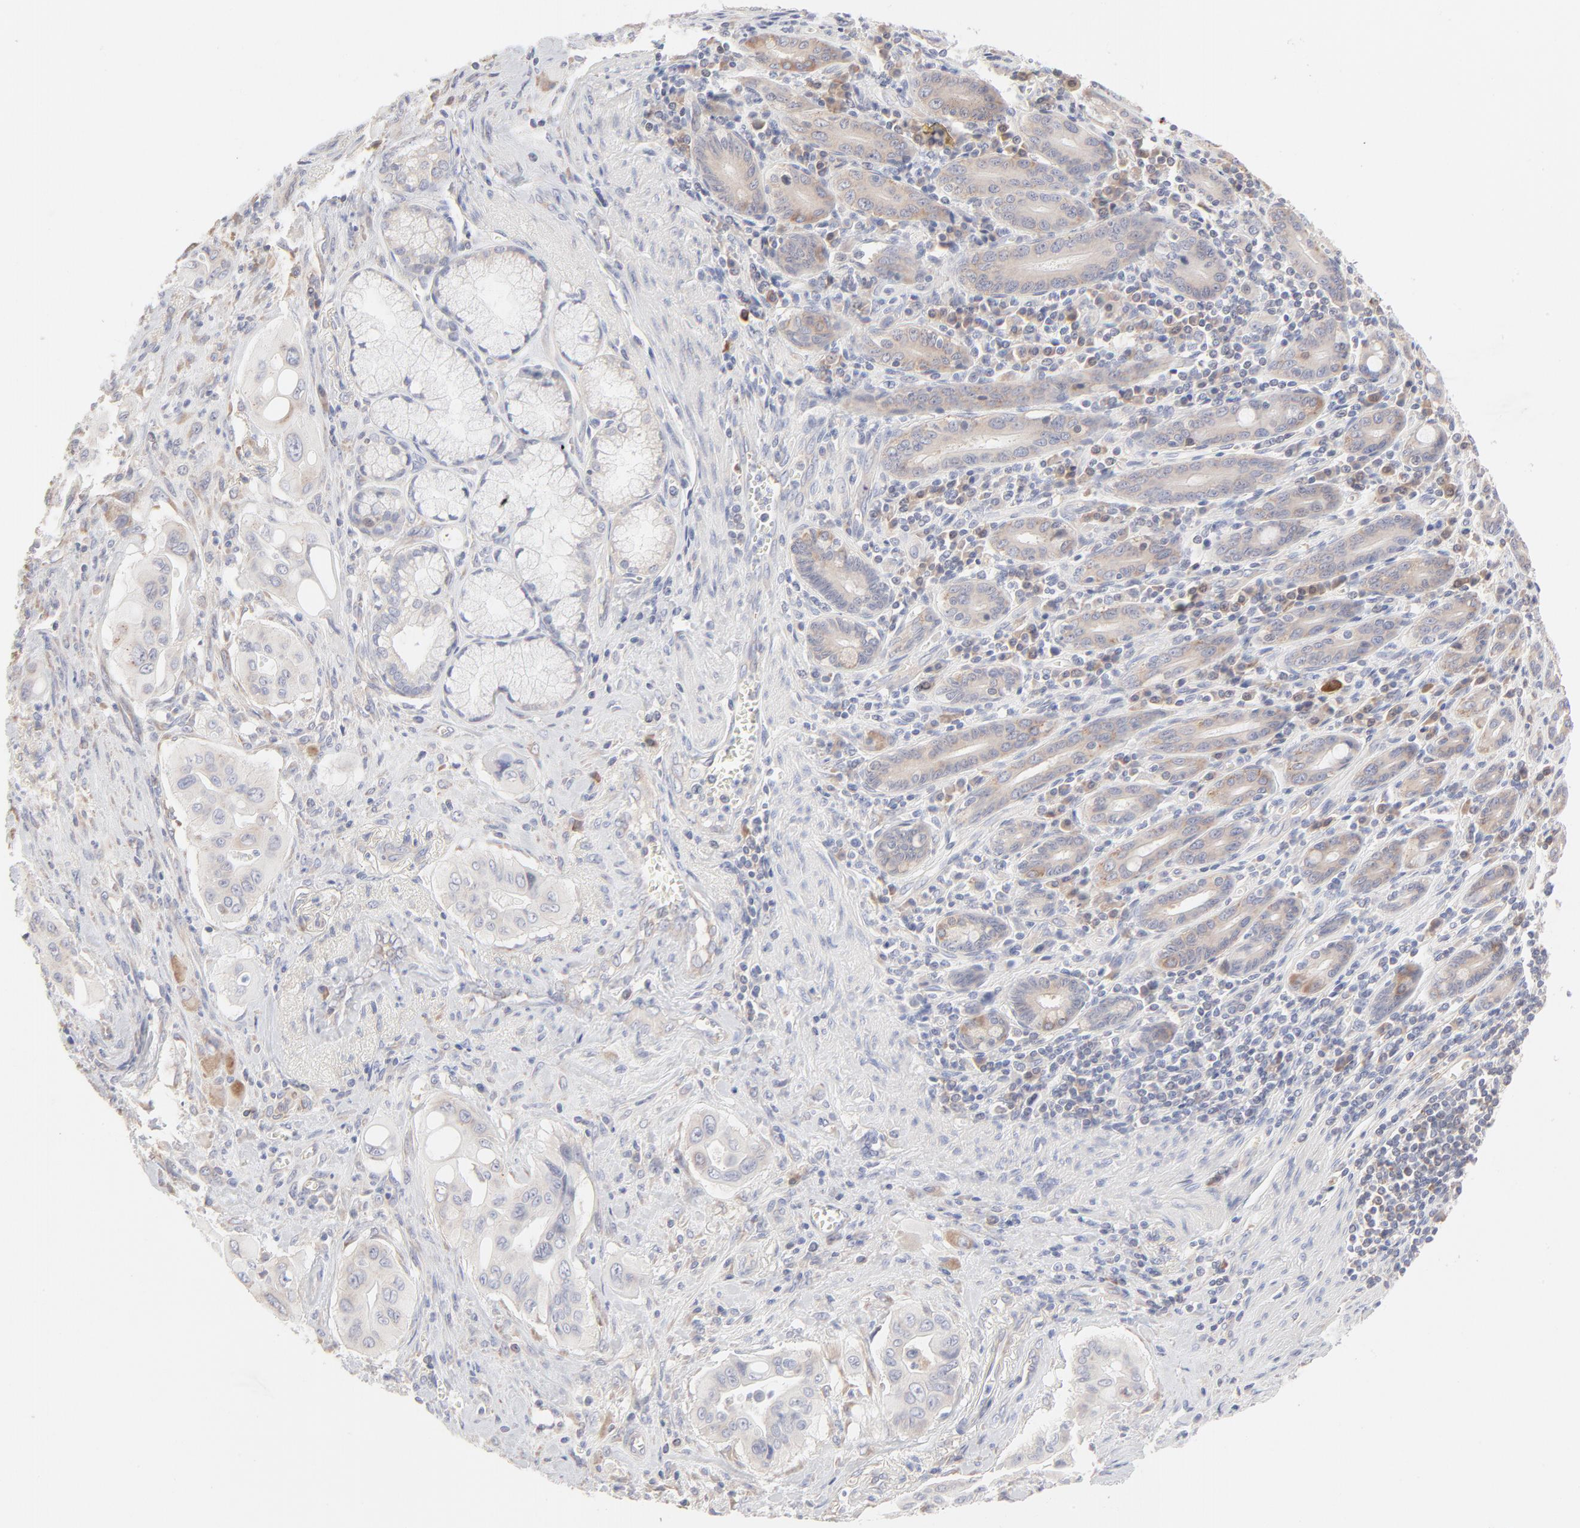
{"staining": {"intensity": "negative", "quantity": "none", "location": "none"}, "tissue": "pancreatic cancer", "cell_type": "Tumor cells", "image_type": "cancer", "snomed": [{"axis": "morphology", "description": "Adenocarcinoma, NOS"}, {"axis": "topography", "description": "Pancreas"}], "caption": "Pancreatic adenocarcinoma was stained to show a protein in brown. There is no significant expression in tumor cells. (DAB IHC with hematoxylin counter stain).", "gene": "RPS21", "patient": {"sex": "male", "age": 77}}